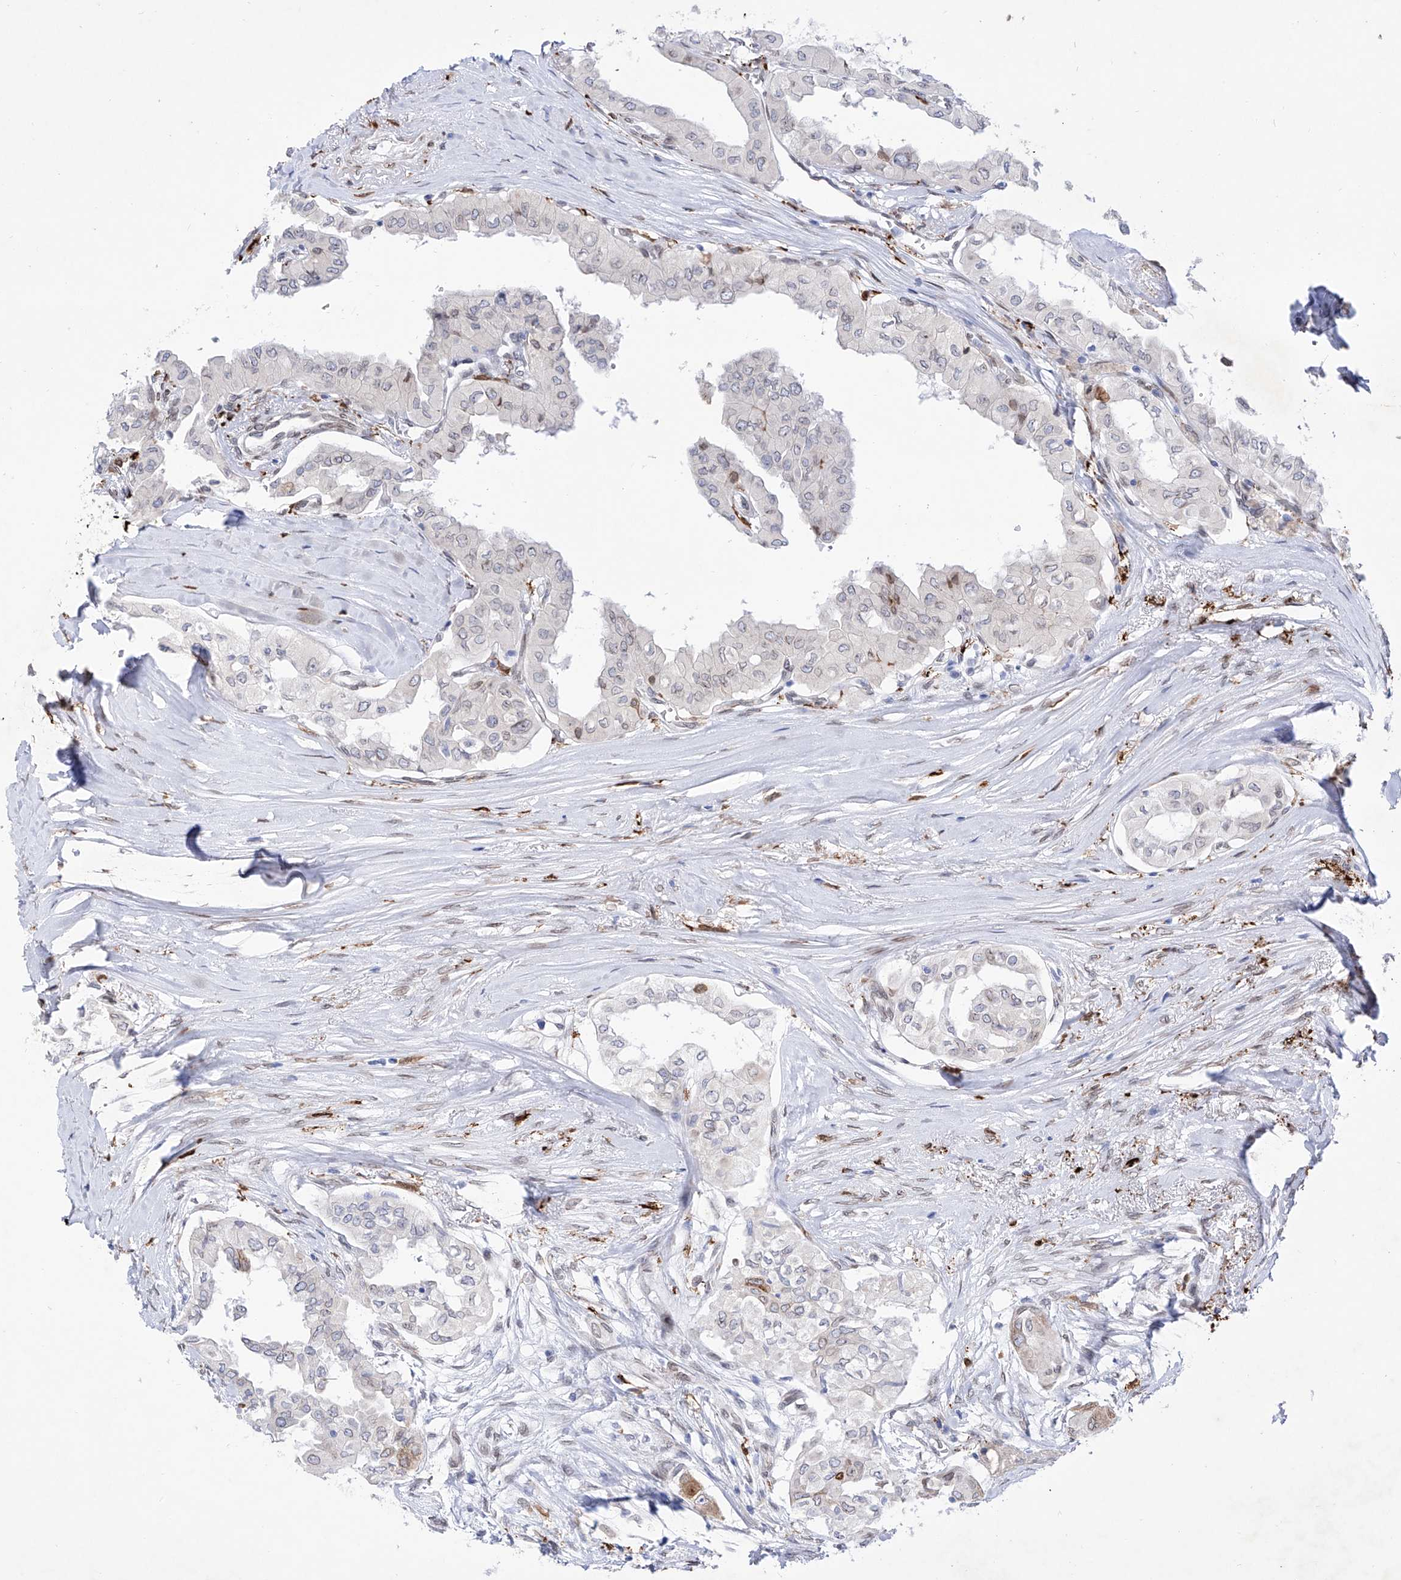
{"staining": {"intensity": "weak", "quantity": "<25%", "location": "nuclear"}, "tissue": "thyroid cancer", "cell_type": "Tumor cells", "image_type": "cancer", "snomed": [{"axis": "morphology", "description": "Papillary adenocarcinoma, NOS"}, {"axis": "topography", "description": "Thyroid gland"}], "caption": "Thyroid cancer was stained to show a protein in brown. There is no significant expression in tumor cells.", "gene": "LCLAT1", "patient": {"sex": "female", "age": 59}}